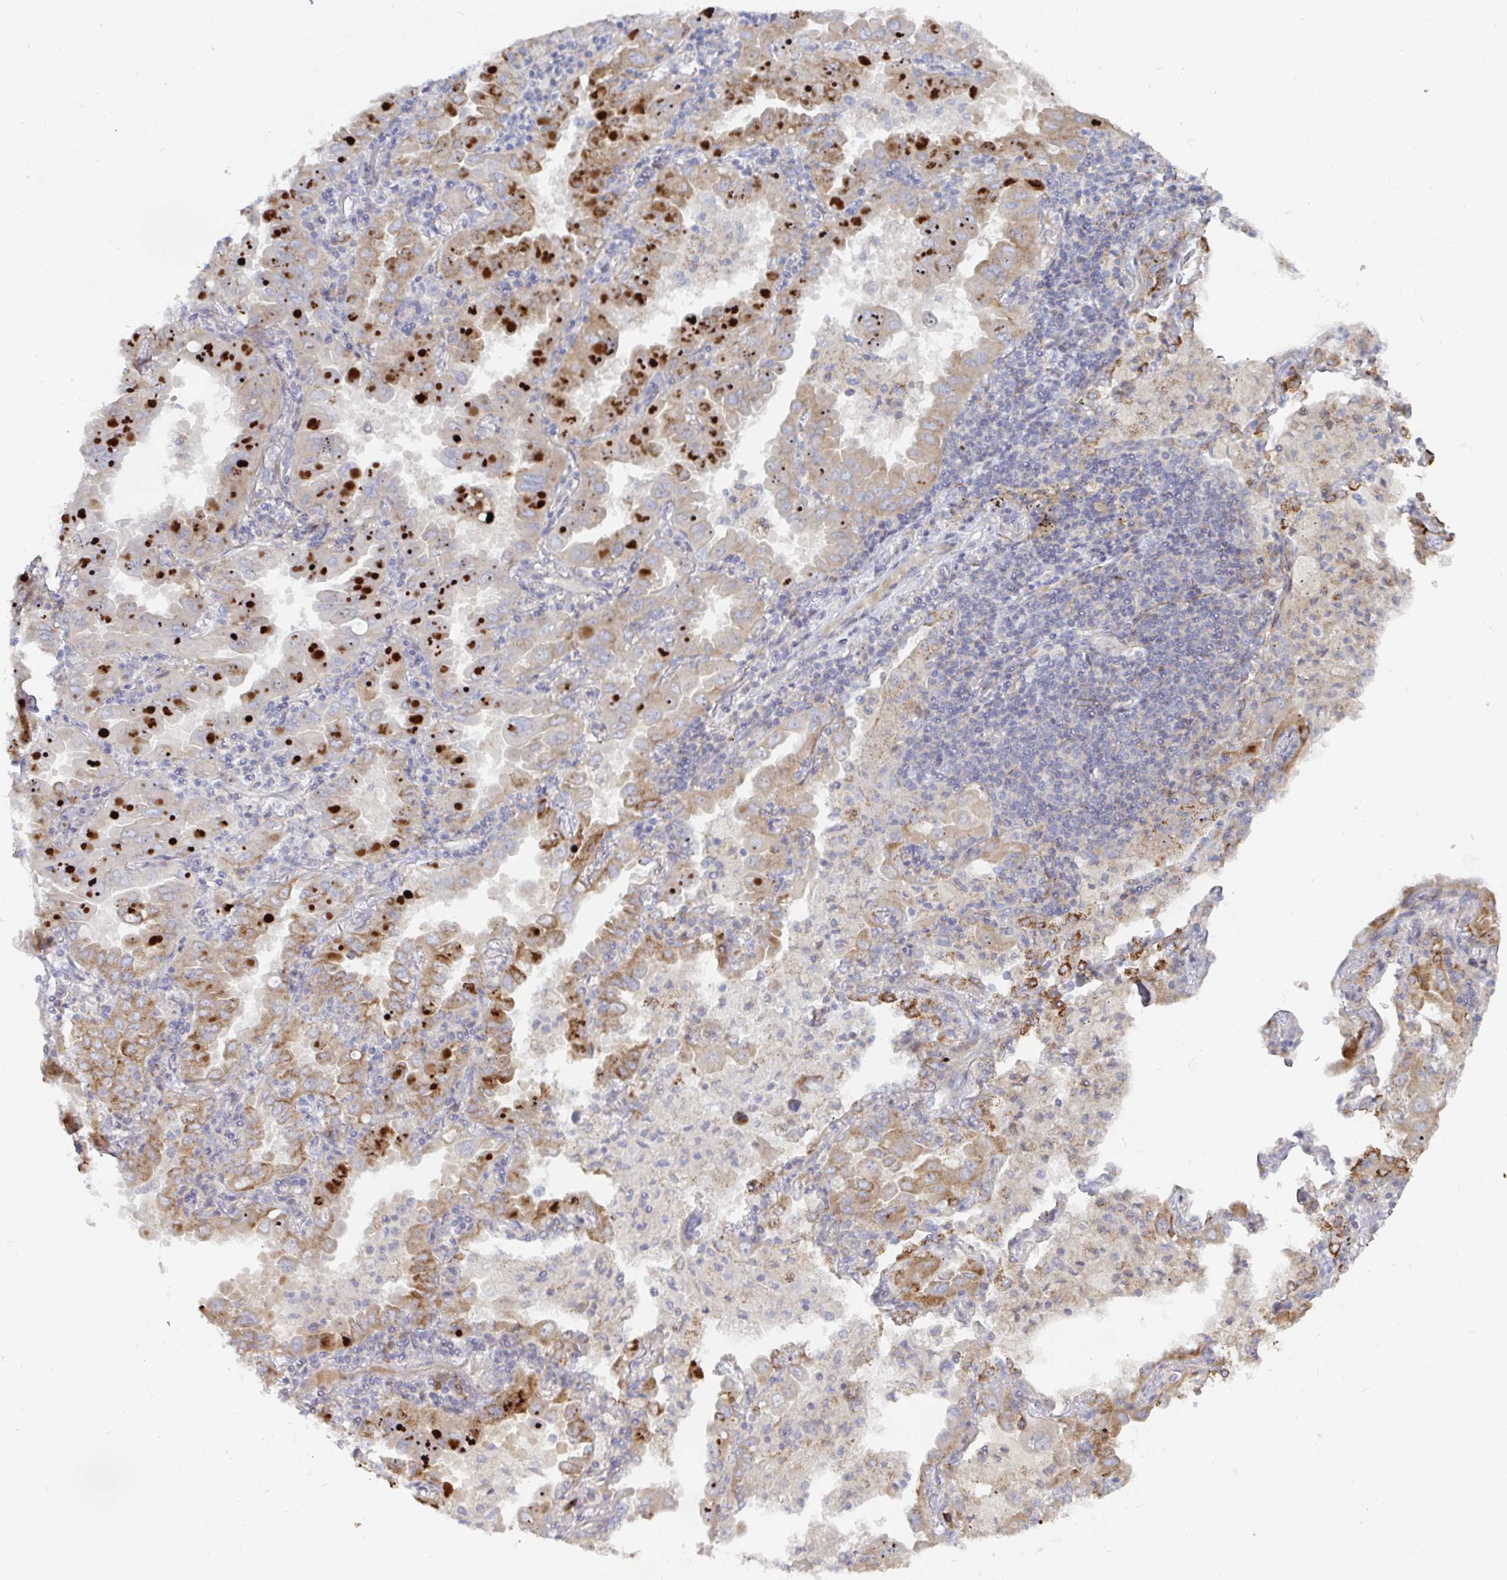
{"staining": {"intensity": "moderate", "quantity": "25%-75%", "location": "cytoplasmic/membranous"}, "tissue": "lung cancer", "cell_type": "Tumor cells", "image_type": "cancer", "snomed": [{"axis": "morphology", "description": "Adenocarcinoma, NOS"}, {"axis": "topography", "description": "Lung"}], "caption": "Protein expression analysis of human lung cancer (adenocarcinoma) reveals moderate cytoplasmic/membranous positivity in approximately 25%-75% of tumor cells.", "gene": "SSH2", "patient": {"sex": "male", "age": 64}}